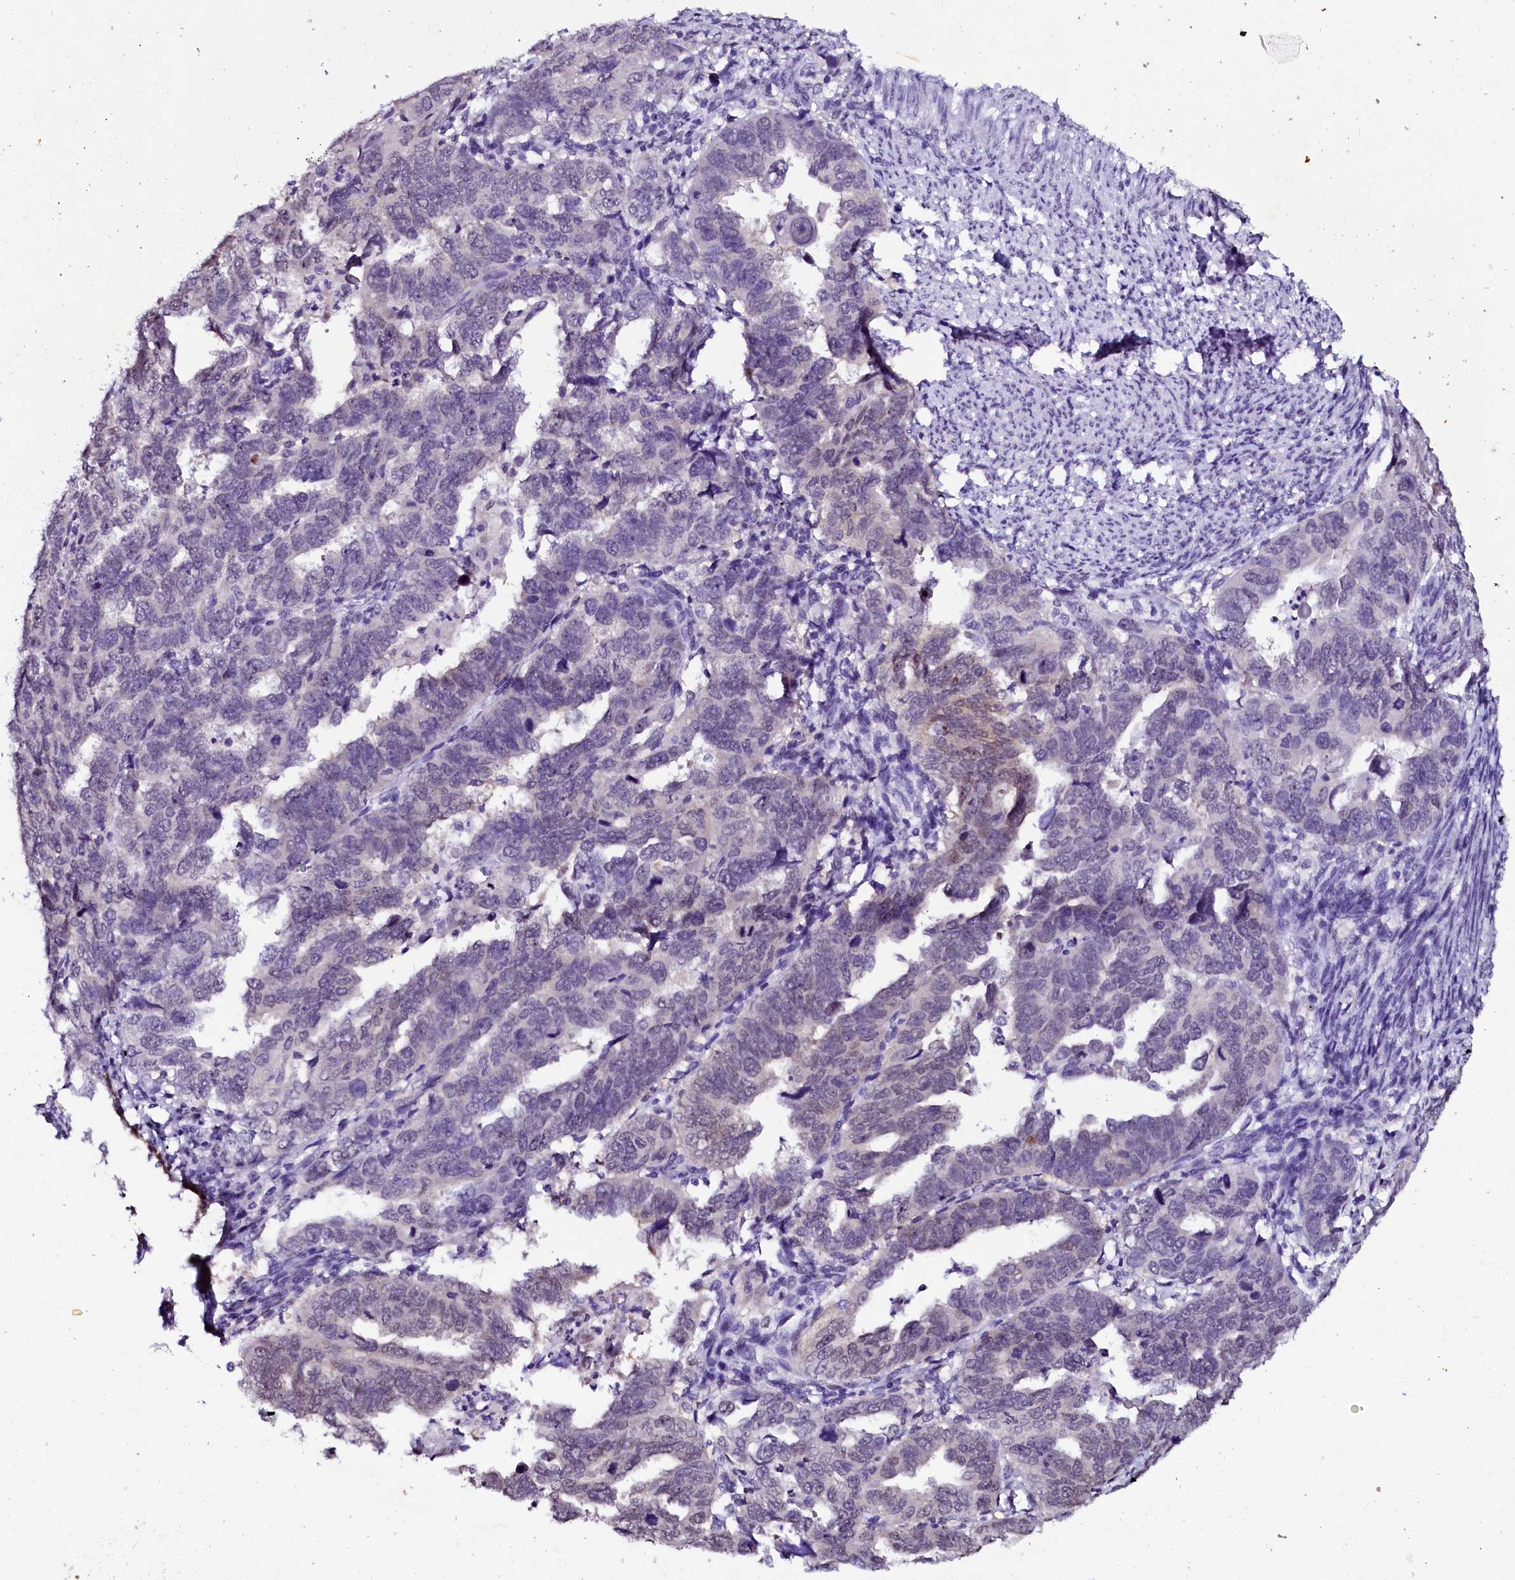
{"staining": {"intensity": "negative", "quantity": "none", "location": "none"}, "tissue": "endometrial cancer", "cell_type": "Tumor cells", "image_type": "cancer", "snomed": [{"axis": "morphology", "description": "Adenocarcinoma, NOS"}, {"axis": "topography", "description": "Endometrium"}], "caption": "The IHC photomicrograph has no significant expression in tumor cells of adenocarcinoma (endometrial) tissue.", "gene": "SORD", "patient": {"sex": "female", "age": 65}}